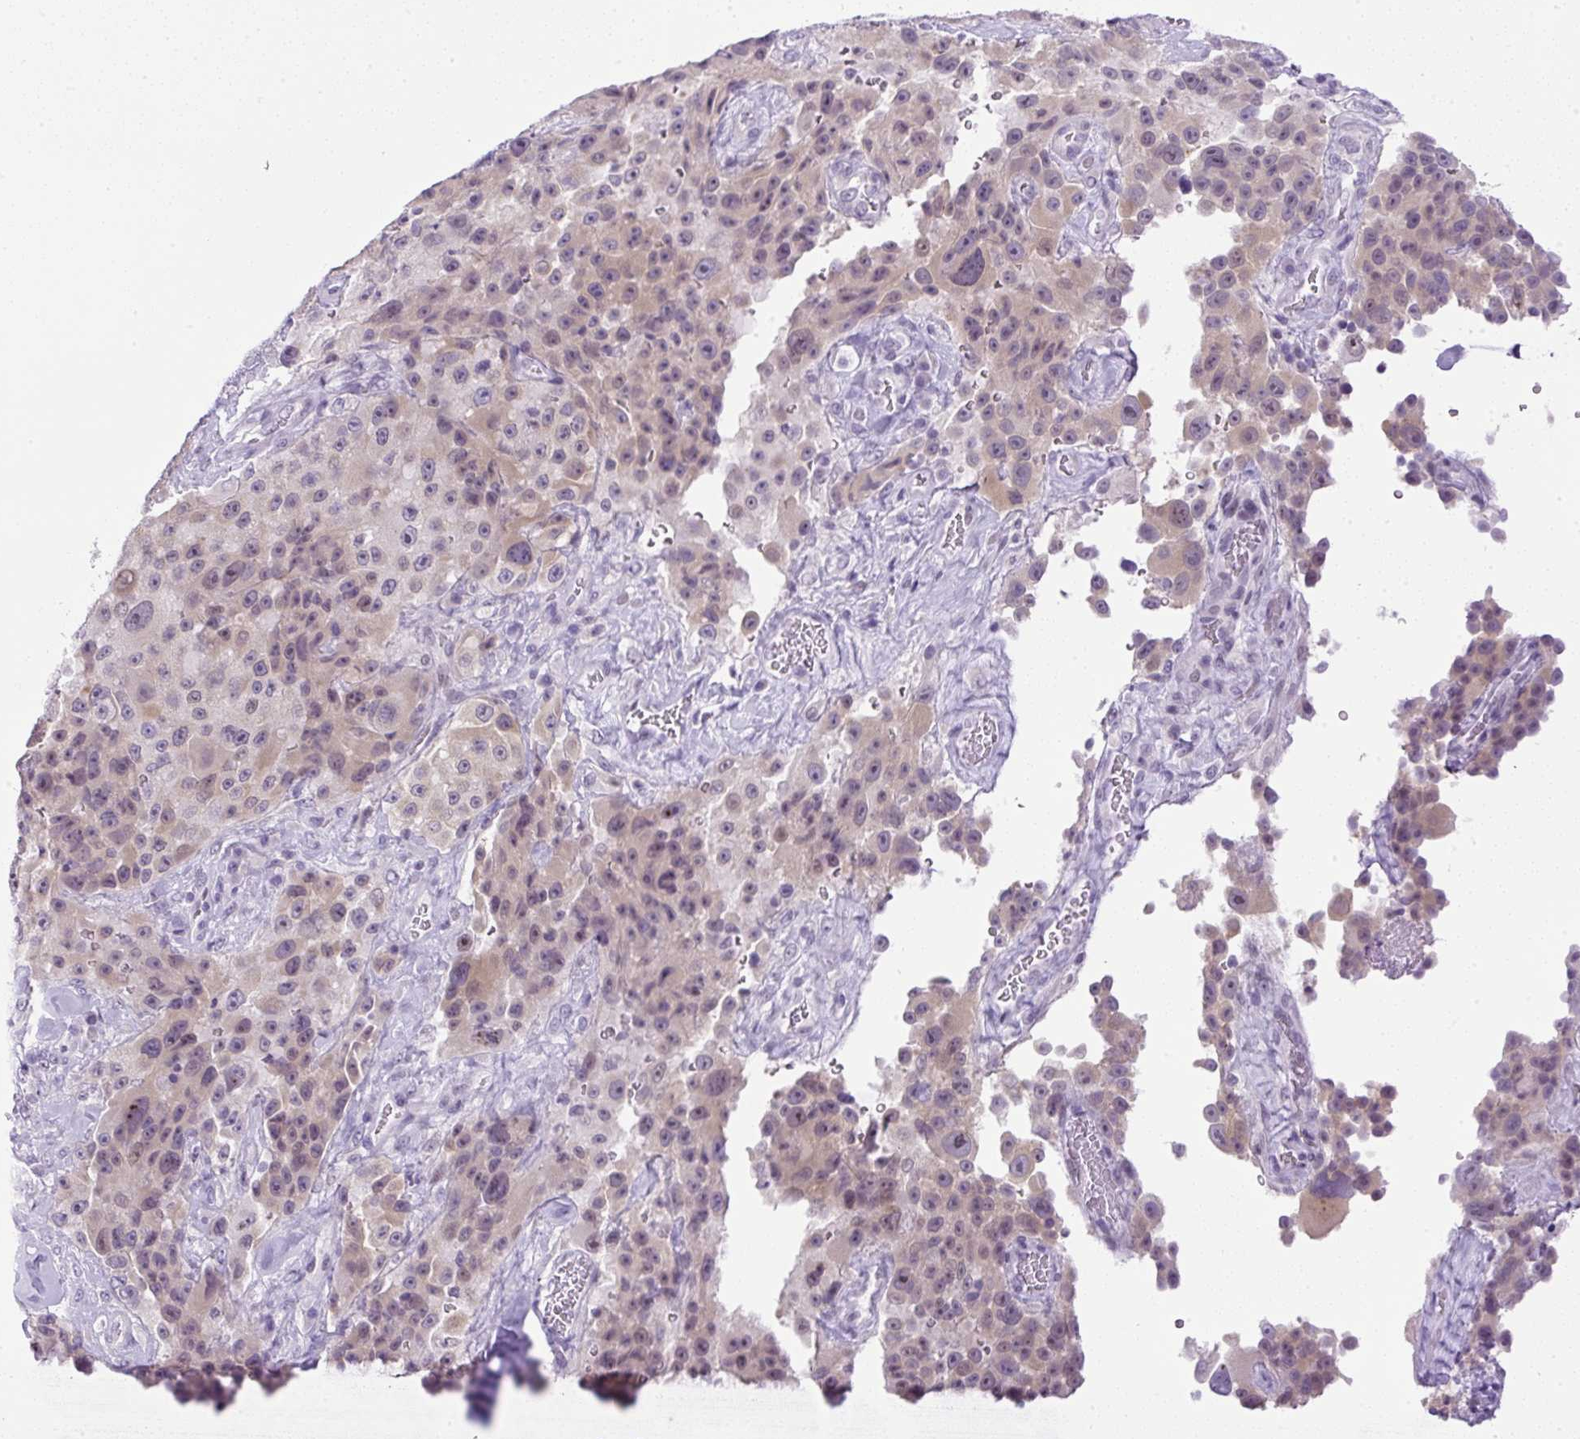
{"staining": {"intensity": "weak", "quantity": "25%-75%", "location": "cytoplasmic/membranous,nuclear"}, "tissue": "melanoma", "cell_type": "Tumor cells", "image_type": "cancer", "snomed": [{"axis": "morphology", "description": "Malignant melanoma, Metastatic site"}, {"axis": "topography", "description": "Lymph node"}], "caption": "Protein analysis of malignant melanoma (metastatic site) tissue shows weak cytoplasmic/membranous and nuclear staining in about 25%-75% of tumor cells. The staining is performed using DAB (3,3'-diaminobenzidine) brown chromogen to label protein expression. The nuclei are counter-stained blue using hematoxylin.", "gene": "RHBDD2", "patient": {"sex": "male", "age": 62}}